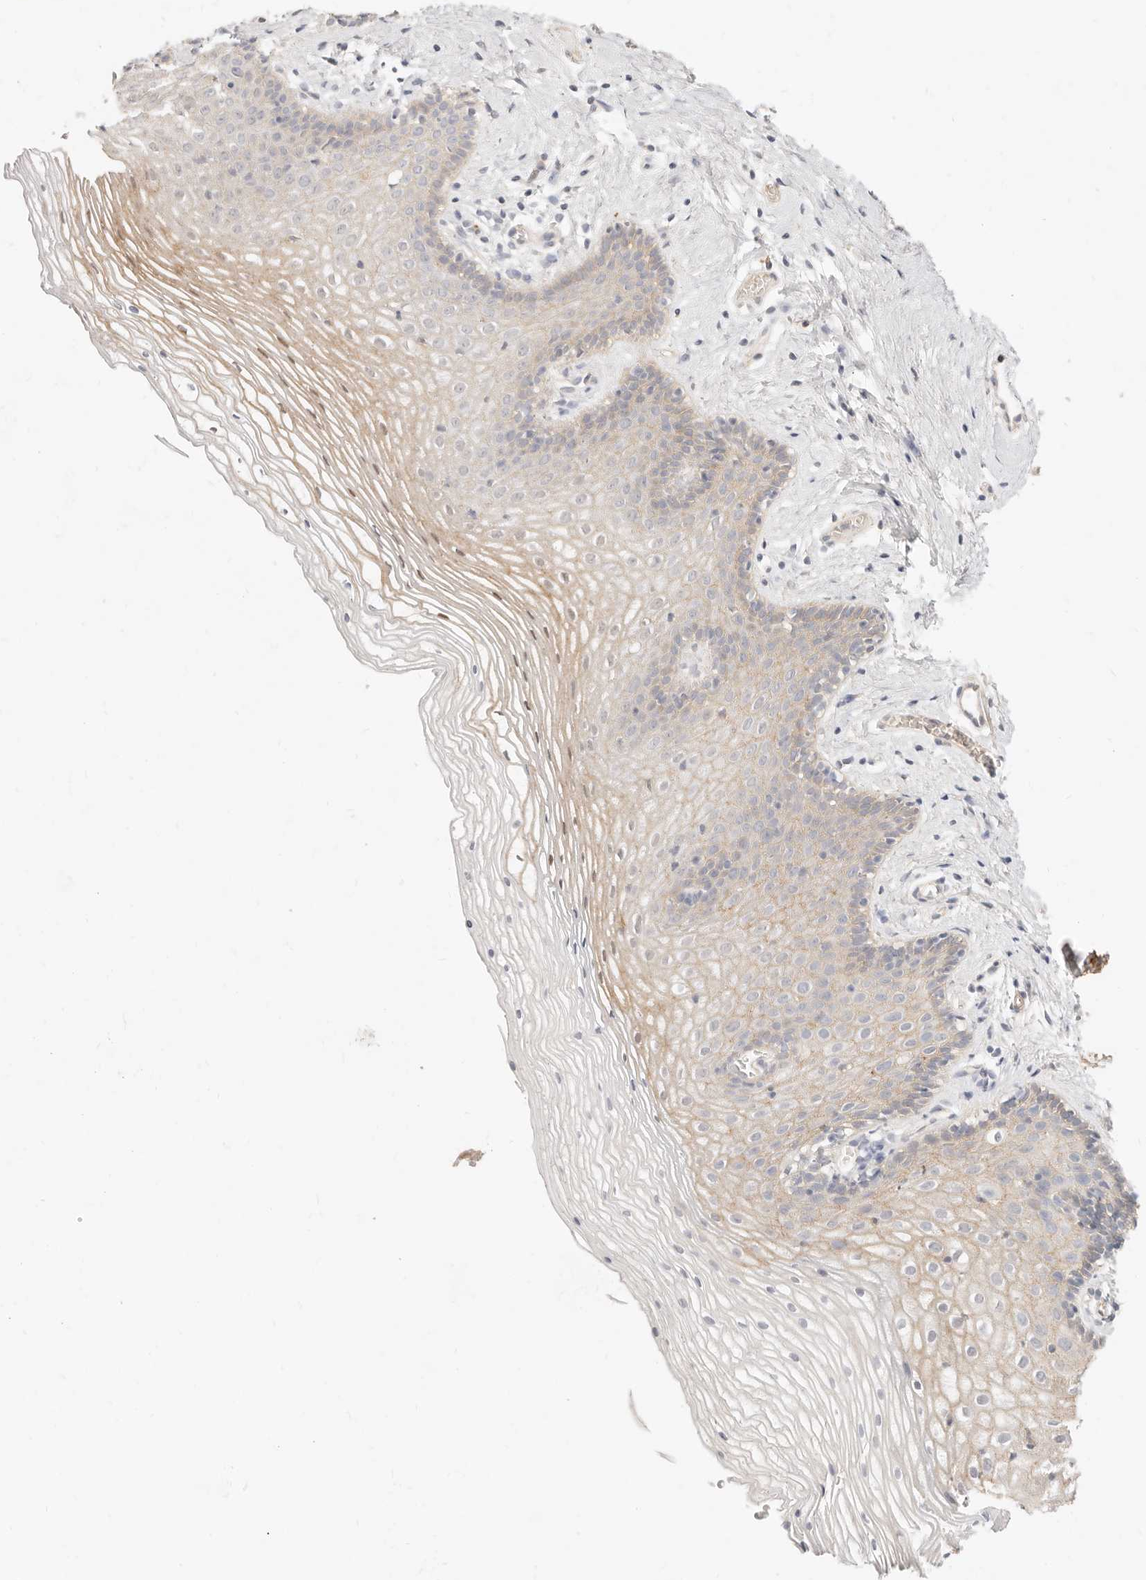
{"staining": {"intensity": "moderate", "quantity": "25%-75%", "location": "cytoplasmic/membranous"}, "tissue": "vagina", "cell_type": "Squamous epithelial cells", "image_type": "normal", "snomed": [{"axis": "morphology", "description": "Normal tissue, NOS"}, {"axis": "topography", "description": "Vagina"}], "caption": "Protein expression analysis of benign human vagina reveals moderate cytoplasmic/membranous positivity in approximately 25%-75% of squamous epithelial cells.", "gene": "UBXN10", "patient": {"sex": "female", "age": 32}}